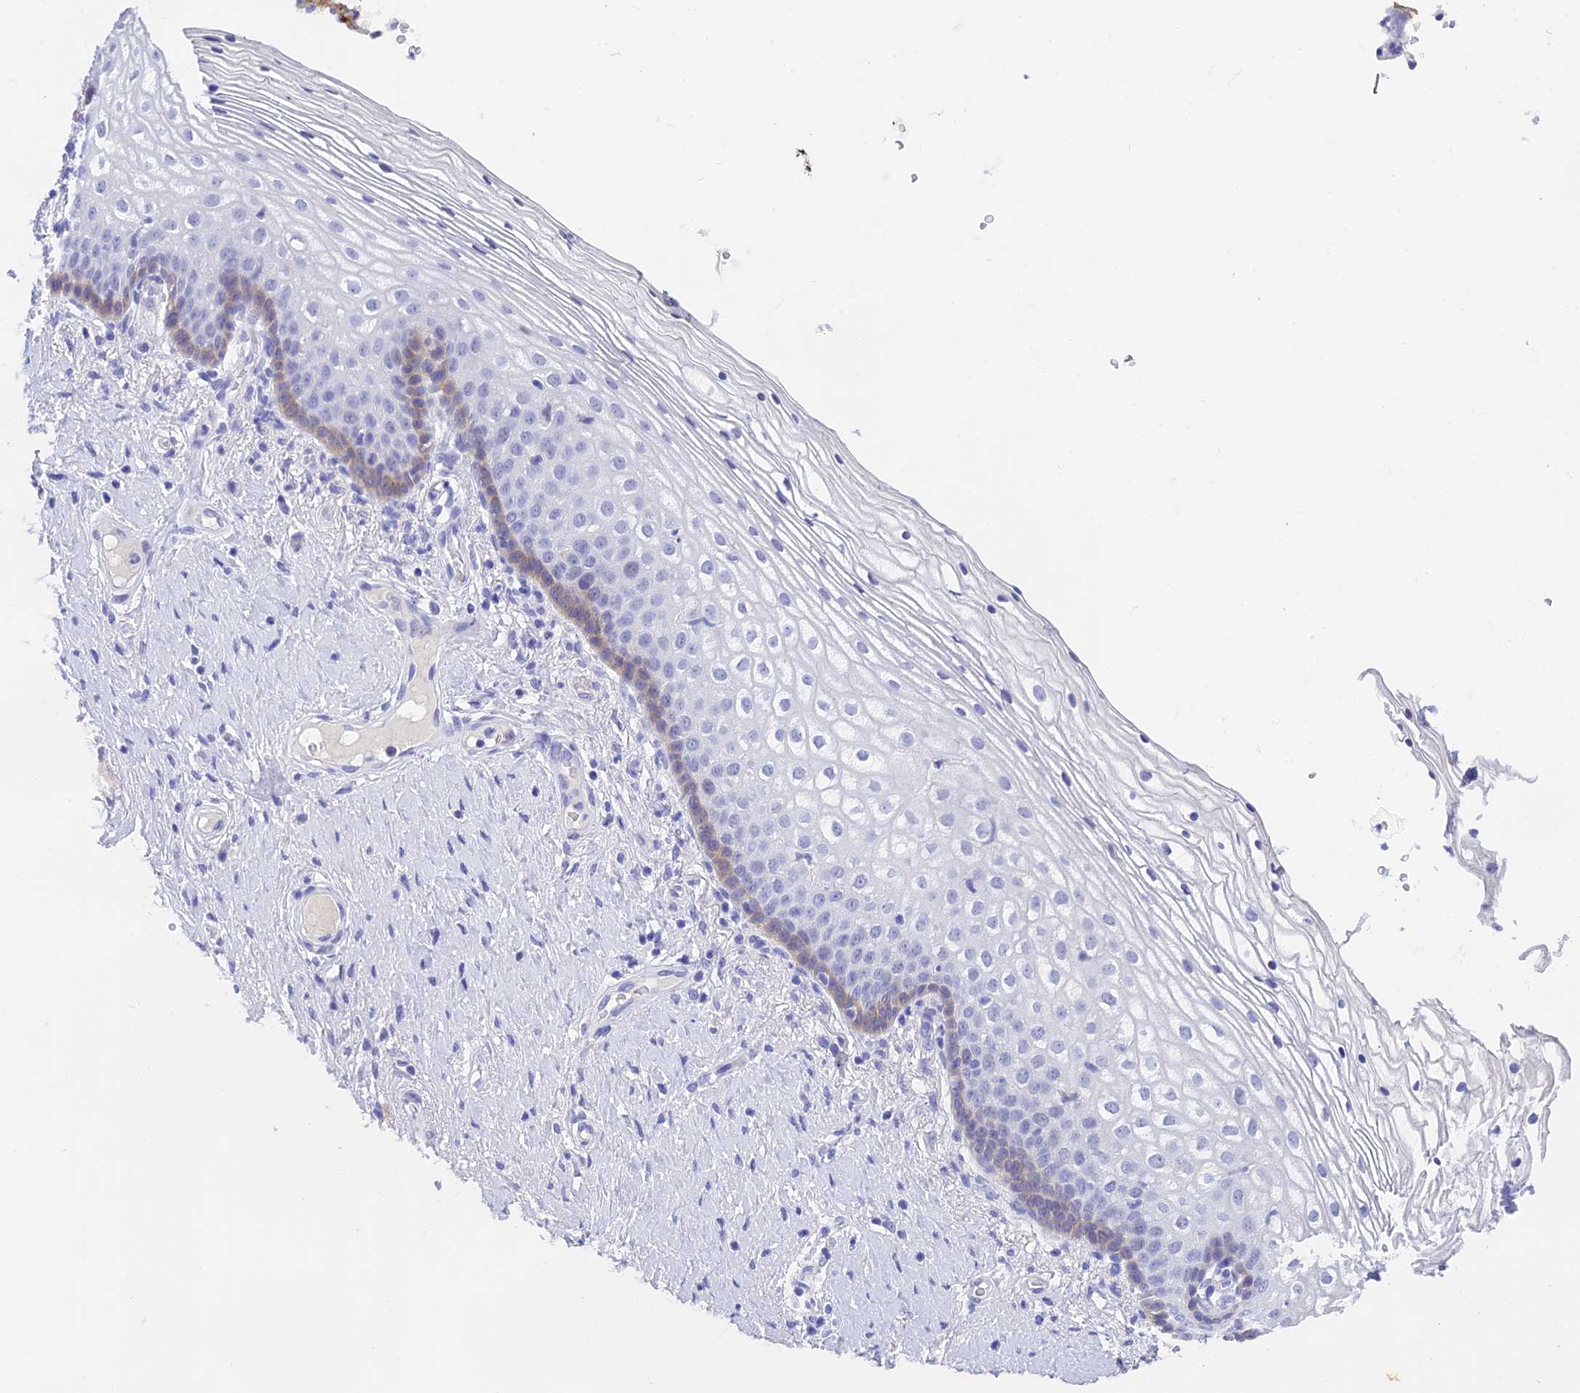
{"staining": {"intensity": "weak", "quantity": "<25%", "location": "cytoplasmic/membranous"}, "tissue": "vagina", "cell_type": "Squamous epithelial cells", "image_type": "normal", "snomed": [{"axis": "morphology", "description": "Normal tissue, NOS"}, {"axis": "topography", "description": "Vagina"}], "caption": "Immunohistochemistry image of benign vagina stained for a protein (brown), which reveals no expression in squamous epithelial cells. (Stains: DAB IHC with hematoxylin counter stain, Microscopy: brightfield microscopy at high magnification).", "gene": "KDELR3", "patient": {"sex": "female", "age": 60}}